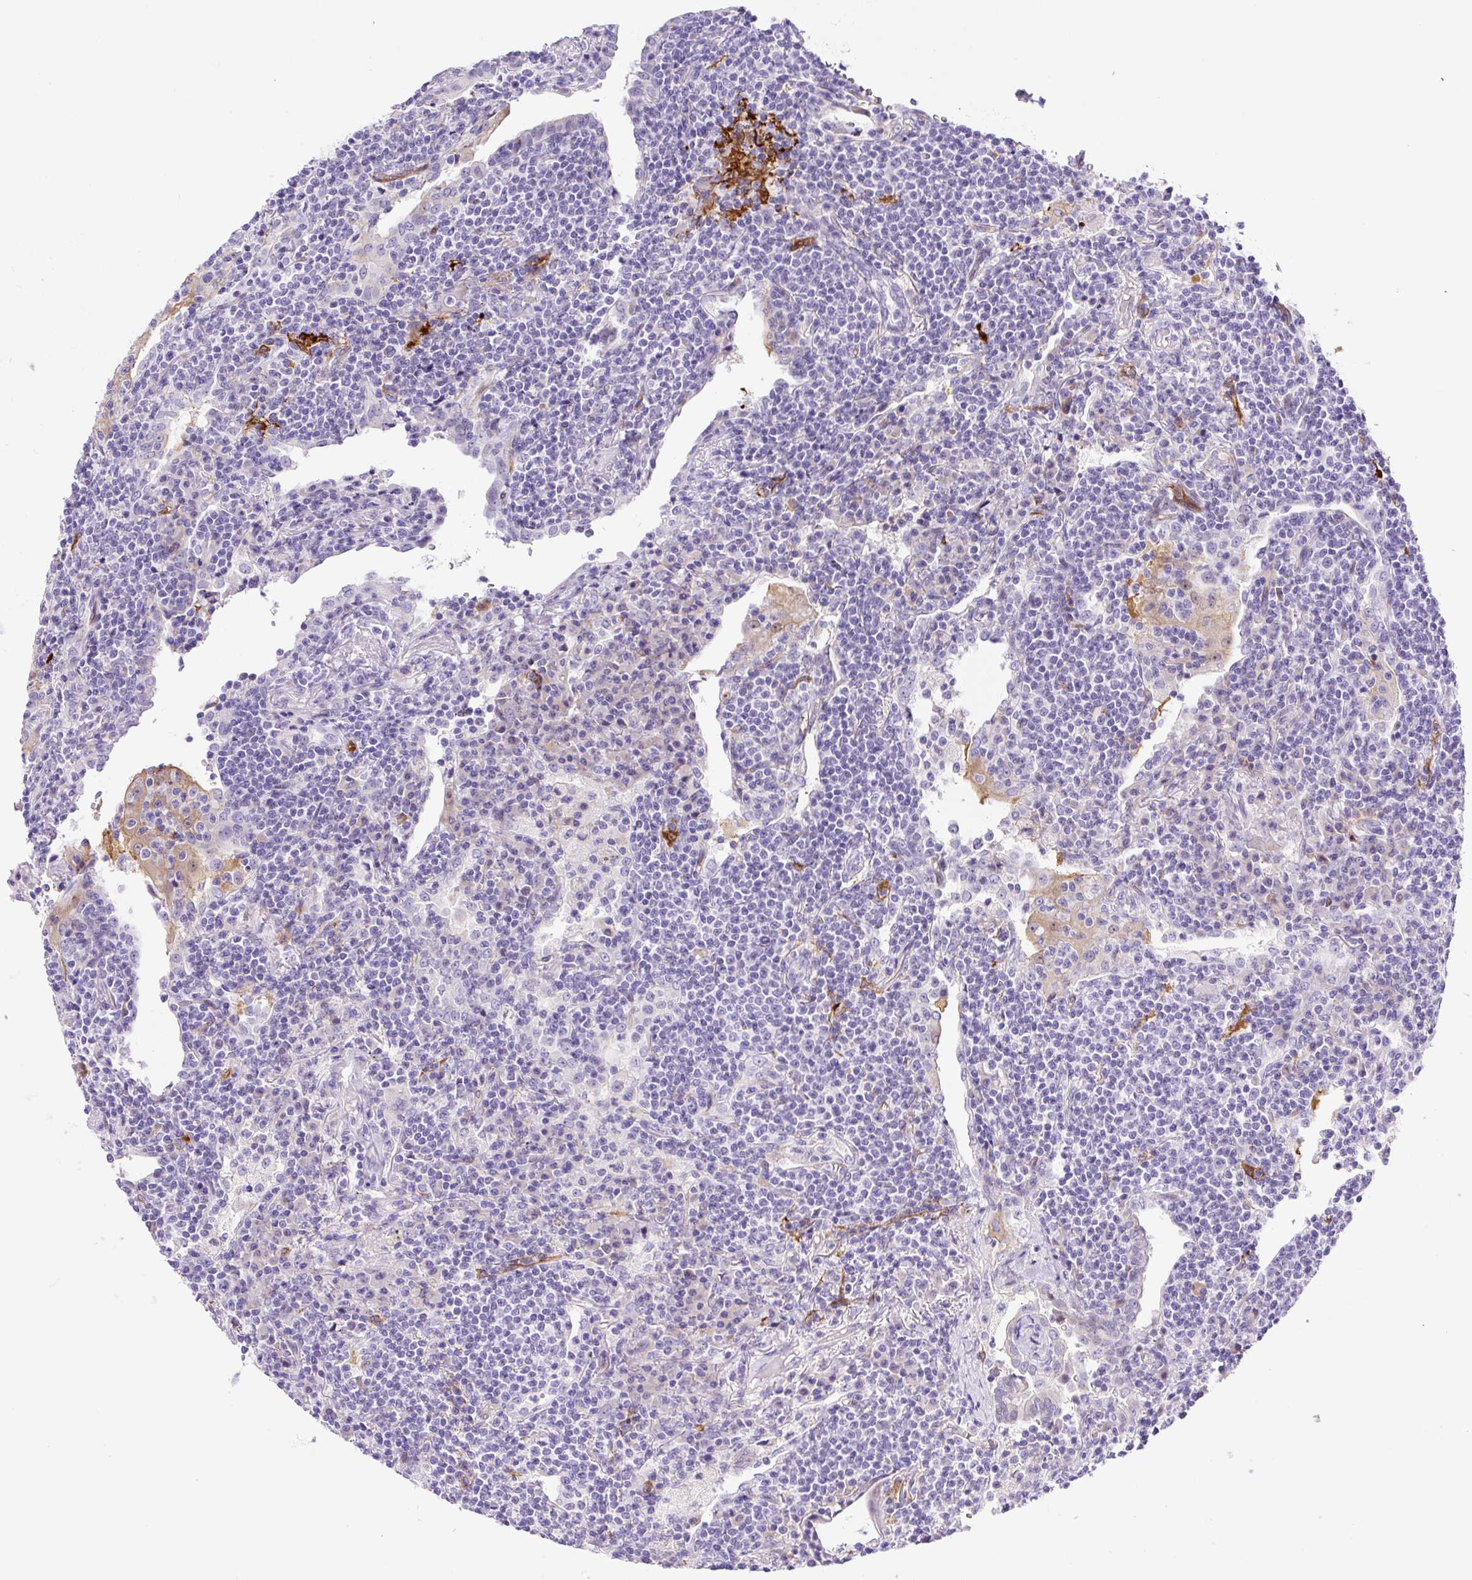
{"staining": {"intensity": "negative", "quantity": "none", "location": "none"}, "tissue": "lymphoma", "cell_type": "Tumor cells", "image_type": "cancer", "snomed": [{"axis": "morphology", "description": "Malignant lymphoma, non-Hodgkin's type, Low grade"}, {"axis": "topography", "description": "Lung"}], "caption": "A micrograph of malignant lymphoma, non-Hodgkin's type (low-grade) stained for a protein displays no brown staining in tumor cells.", "gene": "ASB4", "patient": {"sex": "female", "age": 71}}